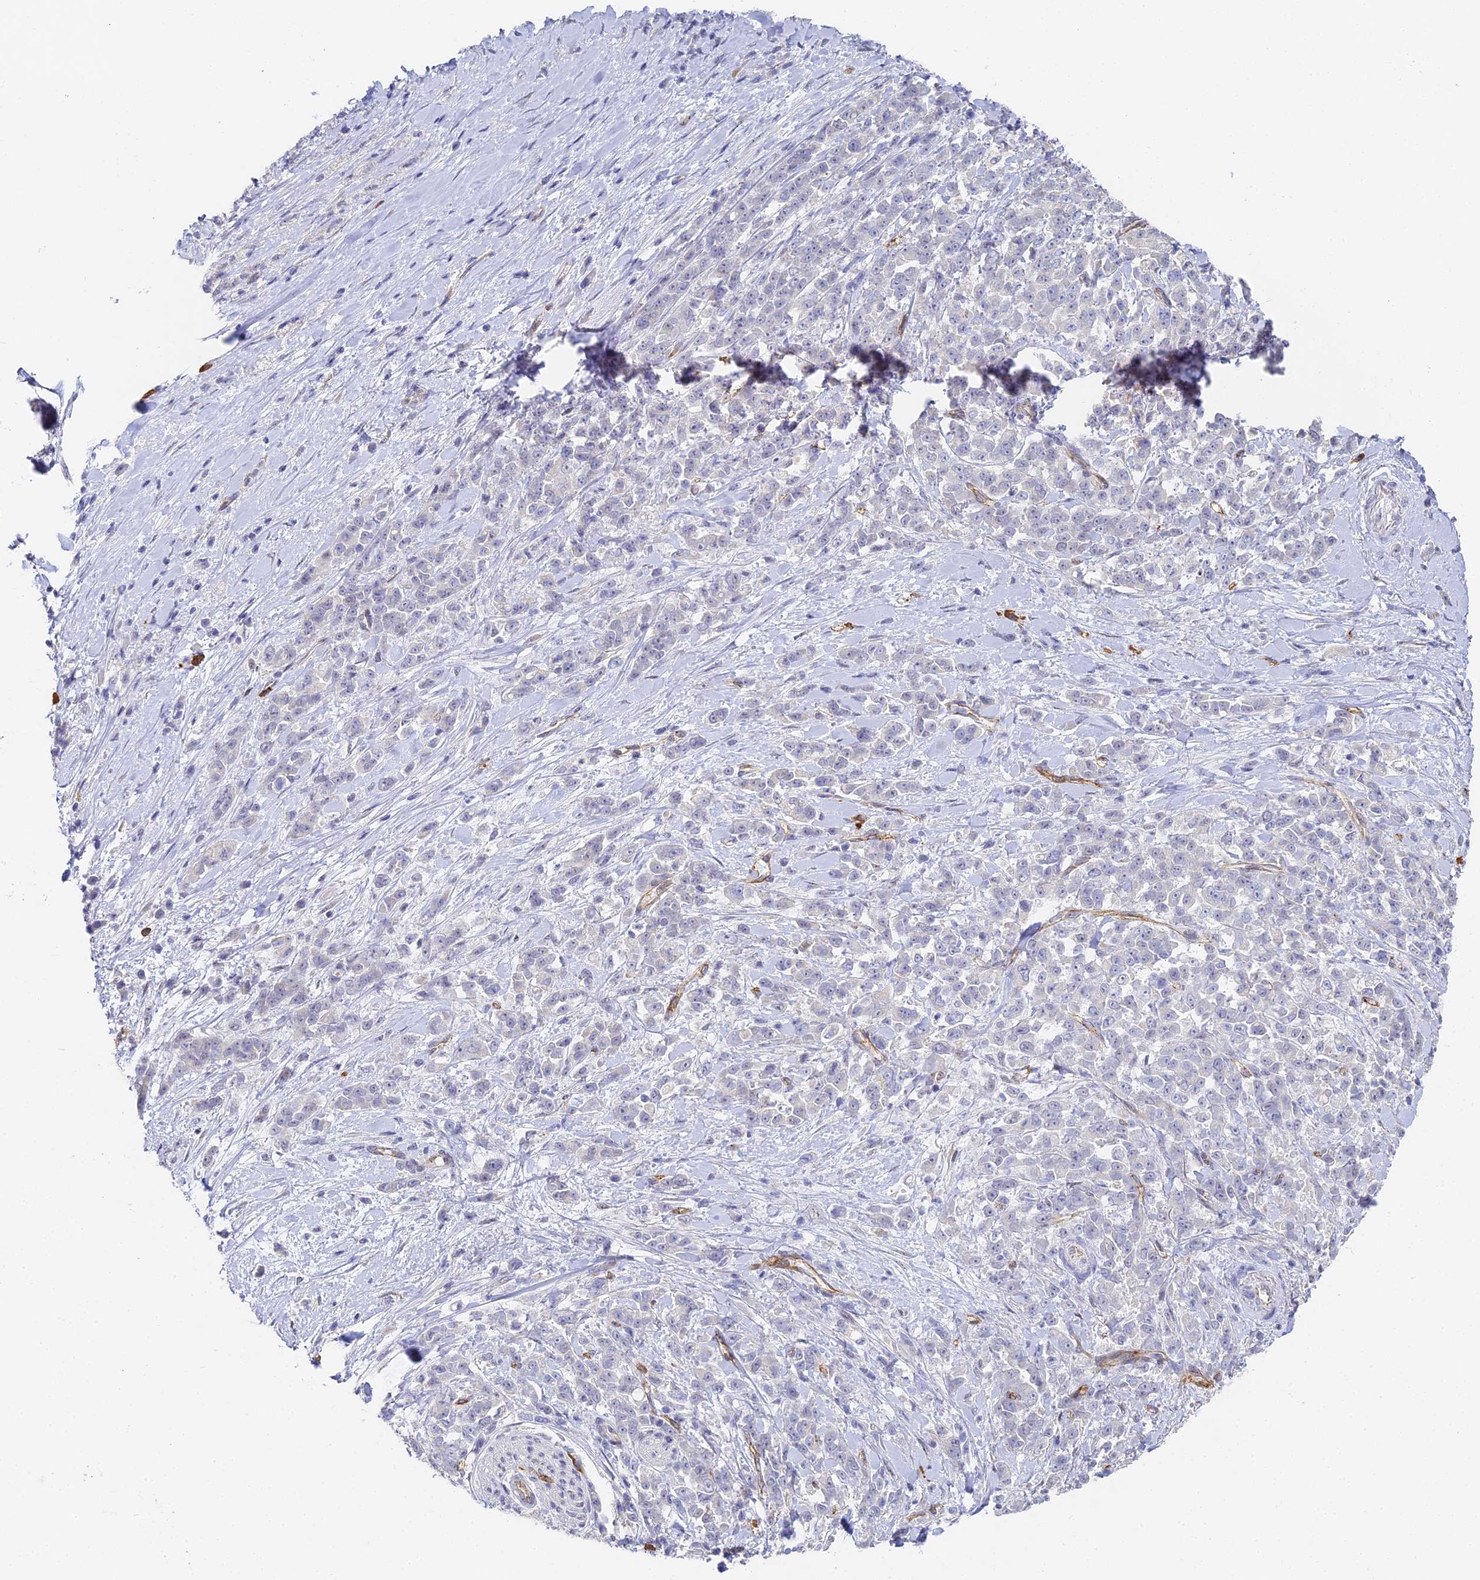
{"staining": {"intensity": "negative", "quantity": "none", "location": "none"}, "tissue": "pancreatic cancer", "cell_type": "Tumor cells", "image_type": "cancer", "snomed": [{"axis": "morphology", "description": "Normal tissue, NOS"}, {"axis": "morphology", "description": "Adenocarcinoma, NOS"}, {"axis": "topography", "description": "Pancreas"}], "caption": "High magnification brightfield microscopy of adenocarcinoma (pancreatic) stained with DAB (brown) and counterstained with hematoxylin (blue): tumor cells show no significant positivity. The staining is performed using DAB (3,3'-diaminobenzidine) brown chromogen with nuclei counter-stained in using hematoxylin.", "gene": "GJA1", "patient": {"sex": "female", "age": 64}}